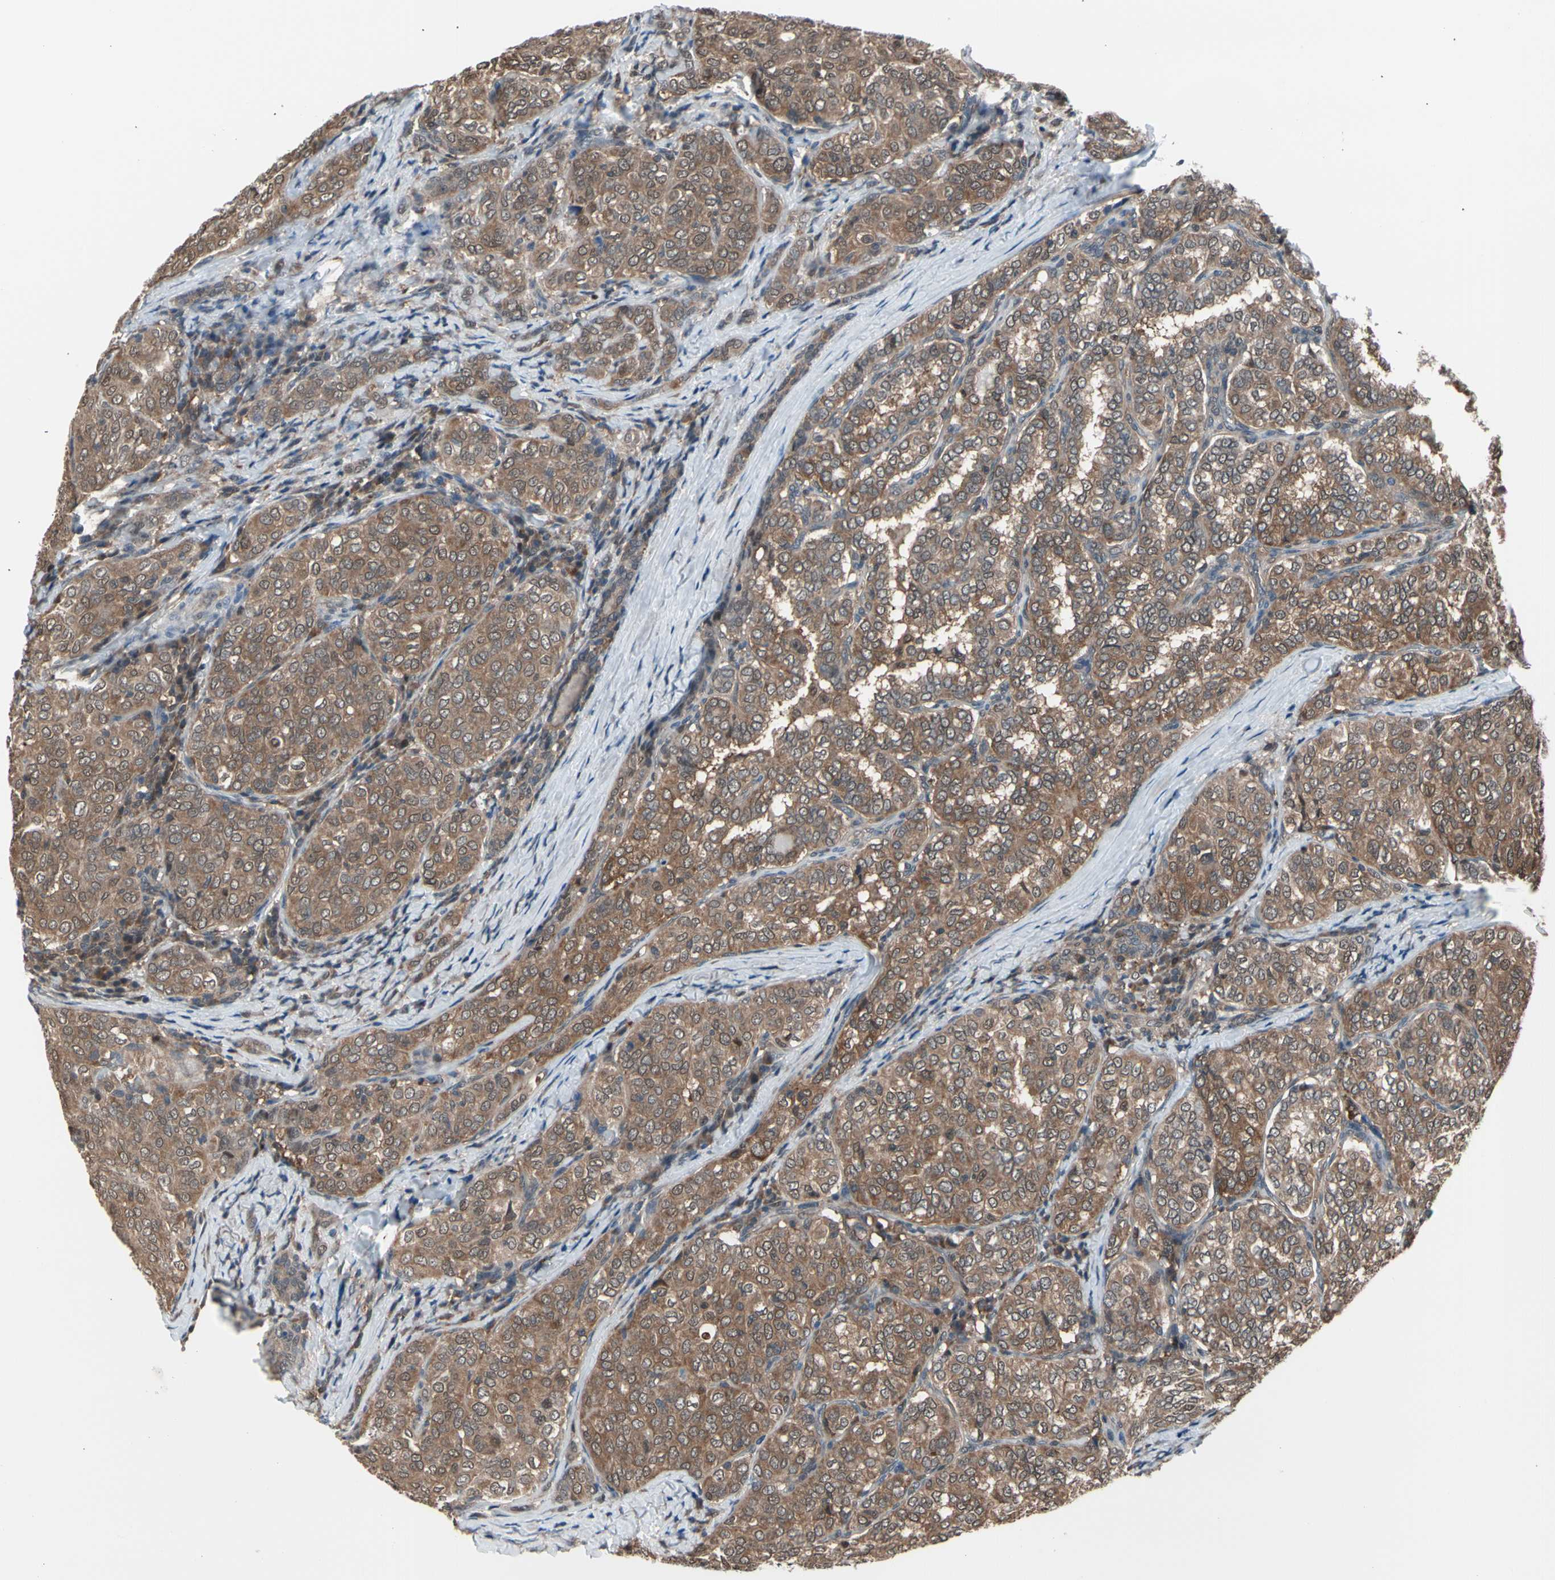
{"staining": {"intensity": "moderate", "quantity": ">75%", "location": "cytoplasmic/membranous,nuclear"}, "tissue": "thyroid cancer", "cell_type": "Tumor cells", "image_type": "cancer", "snomed": [{"axis": "morphology", "description": "Normal tissue, NOS"}, {"axis": "morphology", "description": "Papillary adenocarcinoma, NOS"}, {"axis": "topography", "description": "Thyroid gland"}], "caption": "Immunohistochemical staining of thyroid cancer reveals medium levels of moderate cytoplasmic/membranous and nuclear positivity in about >75% of tumor cells.", "gene": "PSMA2", "patient": {"sex": "female", "age": 30}}